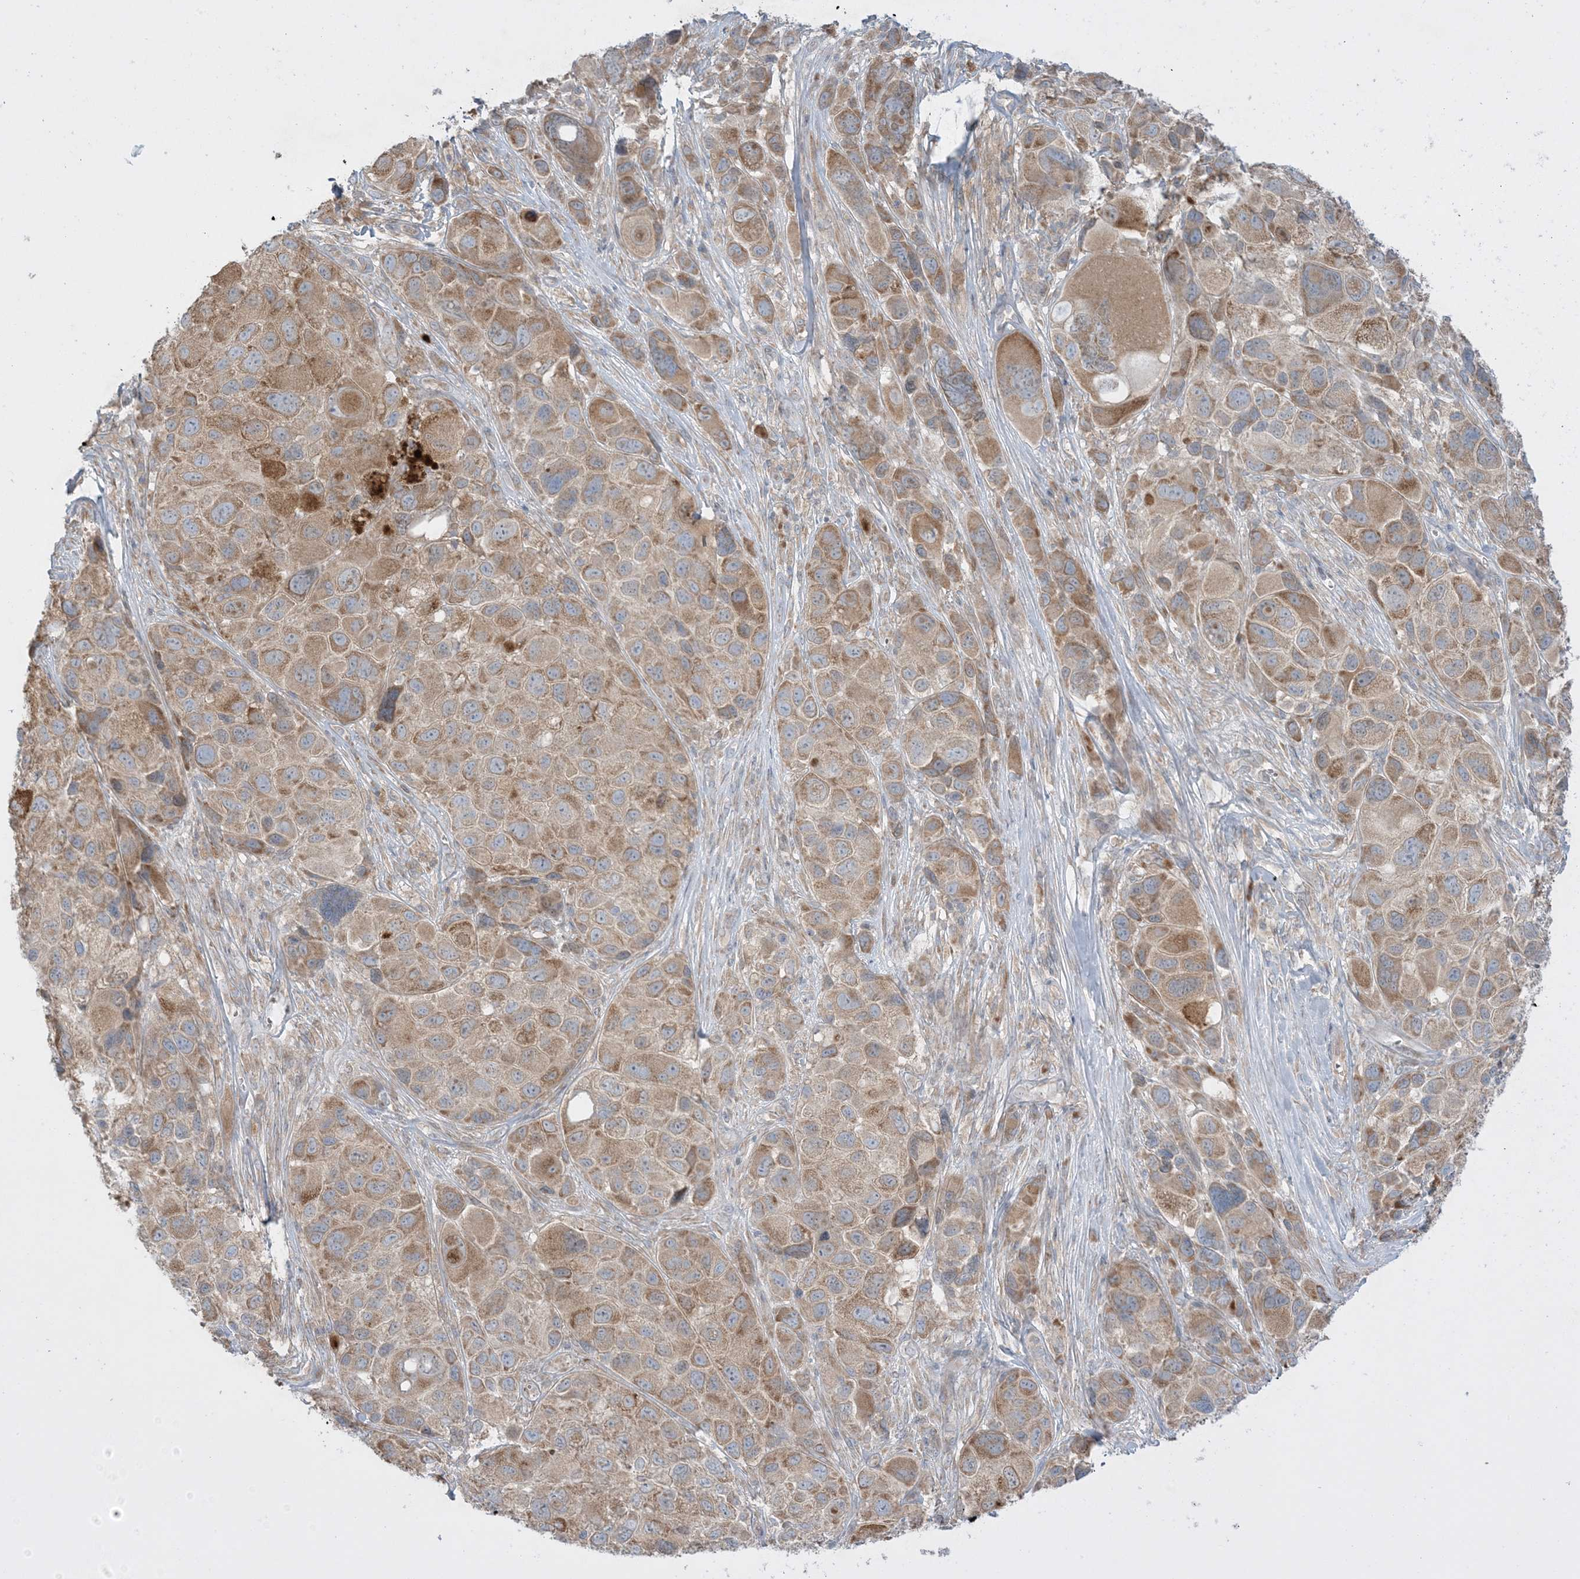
{"staining": {"intensity": "moderate", "quantity": ">75%", "location": "cytoplasmic/membranous"}, "tissue": "melanoma", "cell_type": "Tumor cells", "image_type": "cancer", "snomed": [{"axis": "morphology", "description": "Malignant melanoma, NOS"}, {"axis": "topography", "description": "Skin of trunk"}], "caption": "An image showing moderate cytoplasmic/membranous expression in approximately >75% of tumor cells in melanoma, as visualized by brown immunohistochemical staining.", "gene": "MMGT1", "patient": {"sex": "male", "age": 71}}